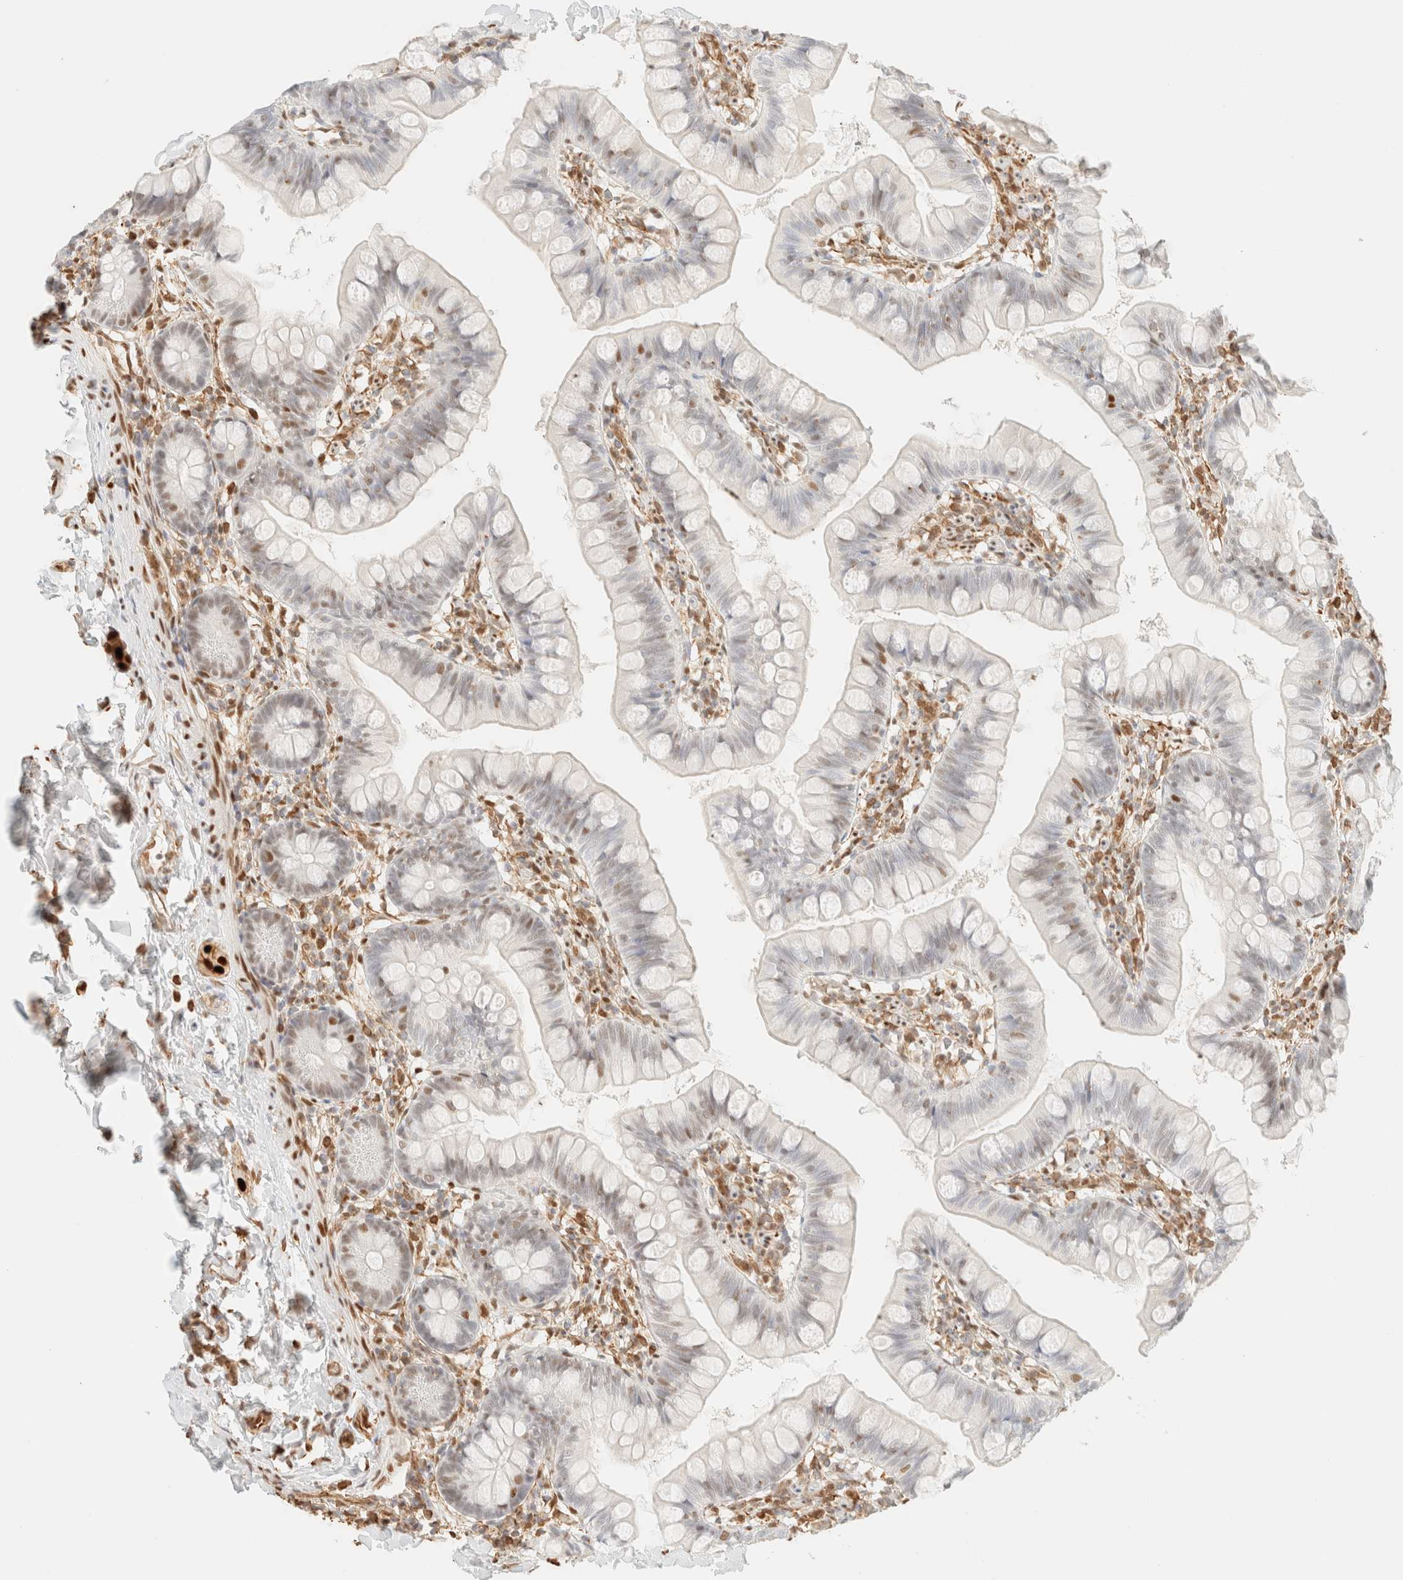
{"staining": {"intensity": "weak", "quantity": "25%-75%", "location": "nuclear"}, "tissue": "small intestine", "cell_type": "Glandular cells", "image_type": "normal", "snomed": [{"axis": "morphology", "description": "Normal tissue, NOS"}, {"axis": "topography", "description": "Small intestine"}], "caption": "This image exhibits normal small intestine stained with immunohistochemistry (IHC) to label a protein in brown. The nuclear of glandular cells show weak positivity for the protein. Nuclei are counter-stained blue.", "gene": "ZSCAN18", "patient": {"sex": "male", "age": 7}}